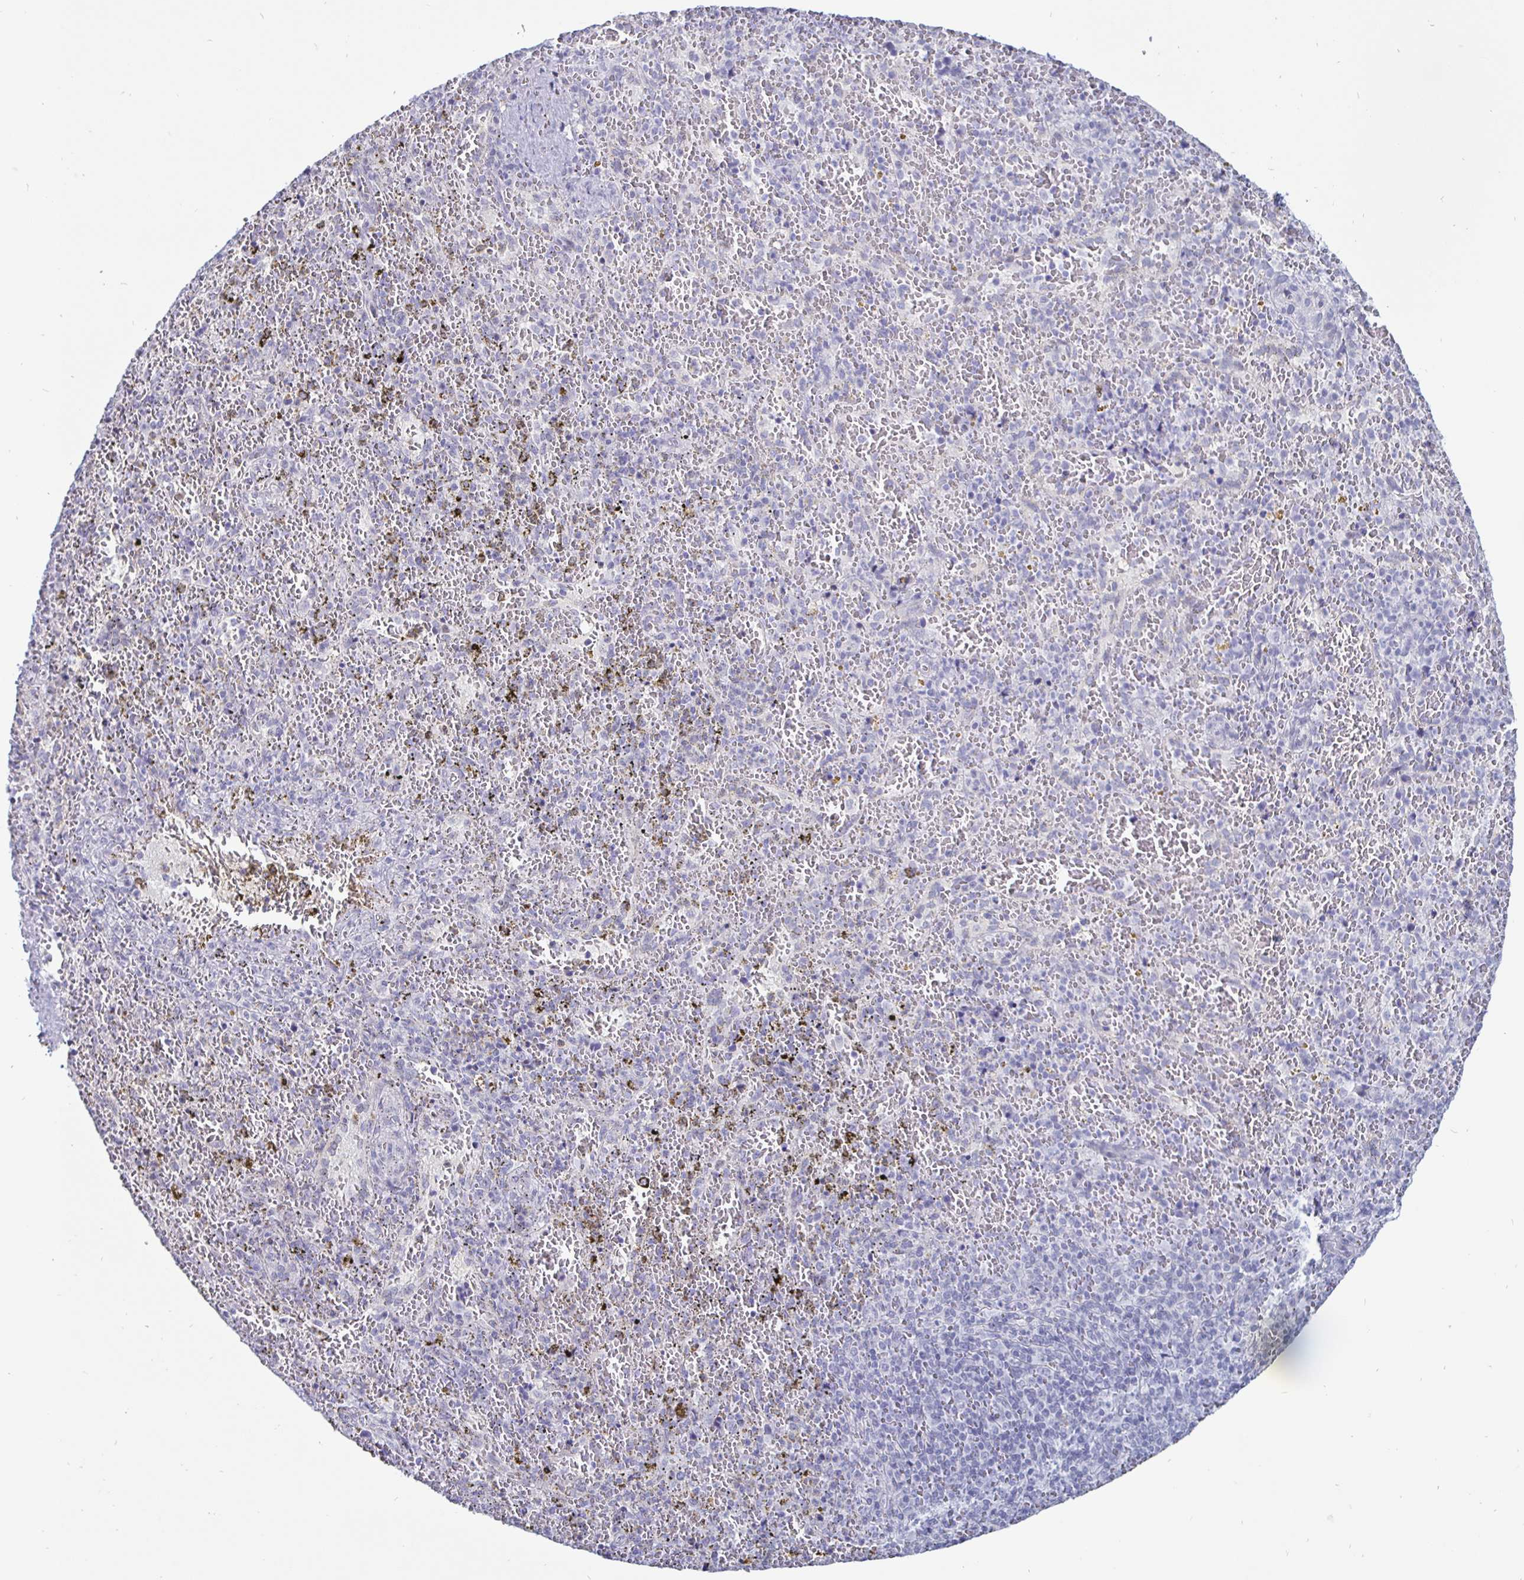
{"staining": {"intensity": "negative", "quantity": "none", "location": "none"}, "tissue": "spleen", "cell_type": "Cells in red pulp", "image_type": "normal", "snomed": [{"axis": "morphology", "description": "Normal tissue, NOS"}, {"axis": "topography", "description": "Spleen"}], "caption": "IHC micrograph of benign human spleen stained for a protein (brown), which demonstrates no expression in cells in red pulp.", "gene": "OOSP2", "patient": {"sex": "female", "age": 50}}